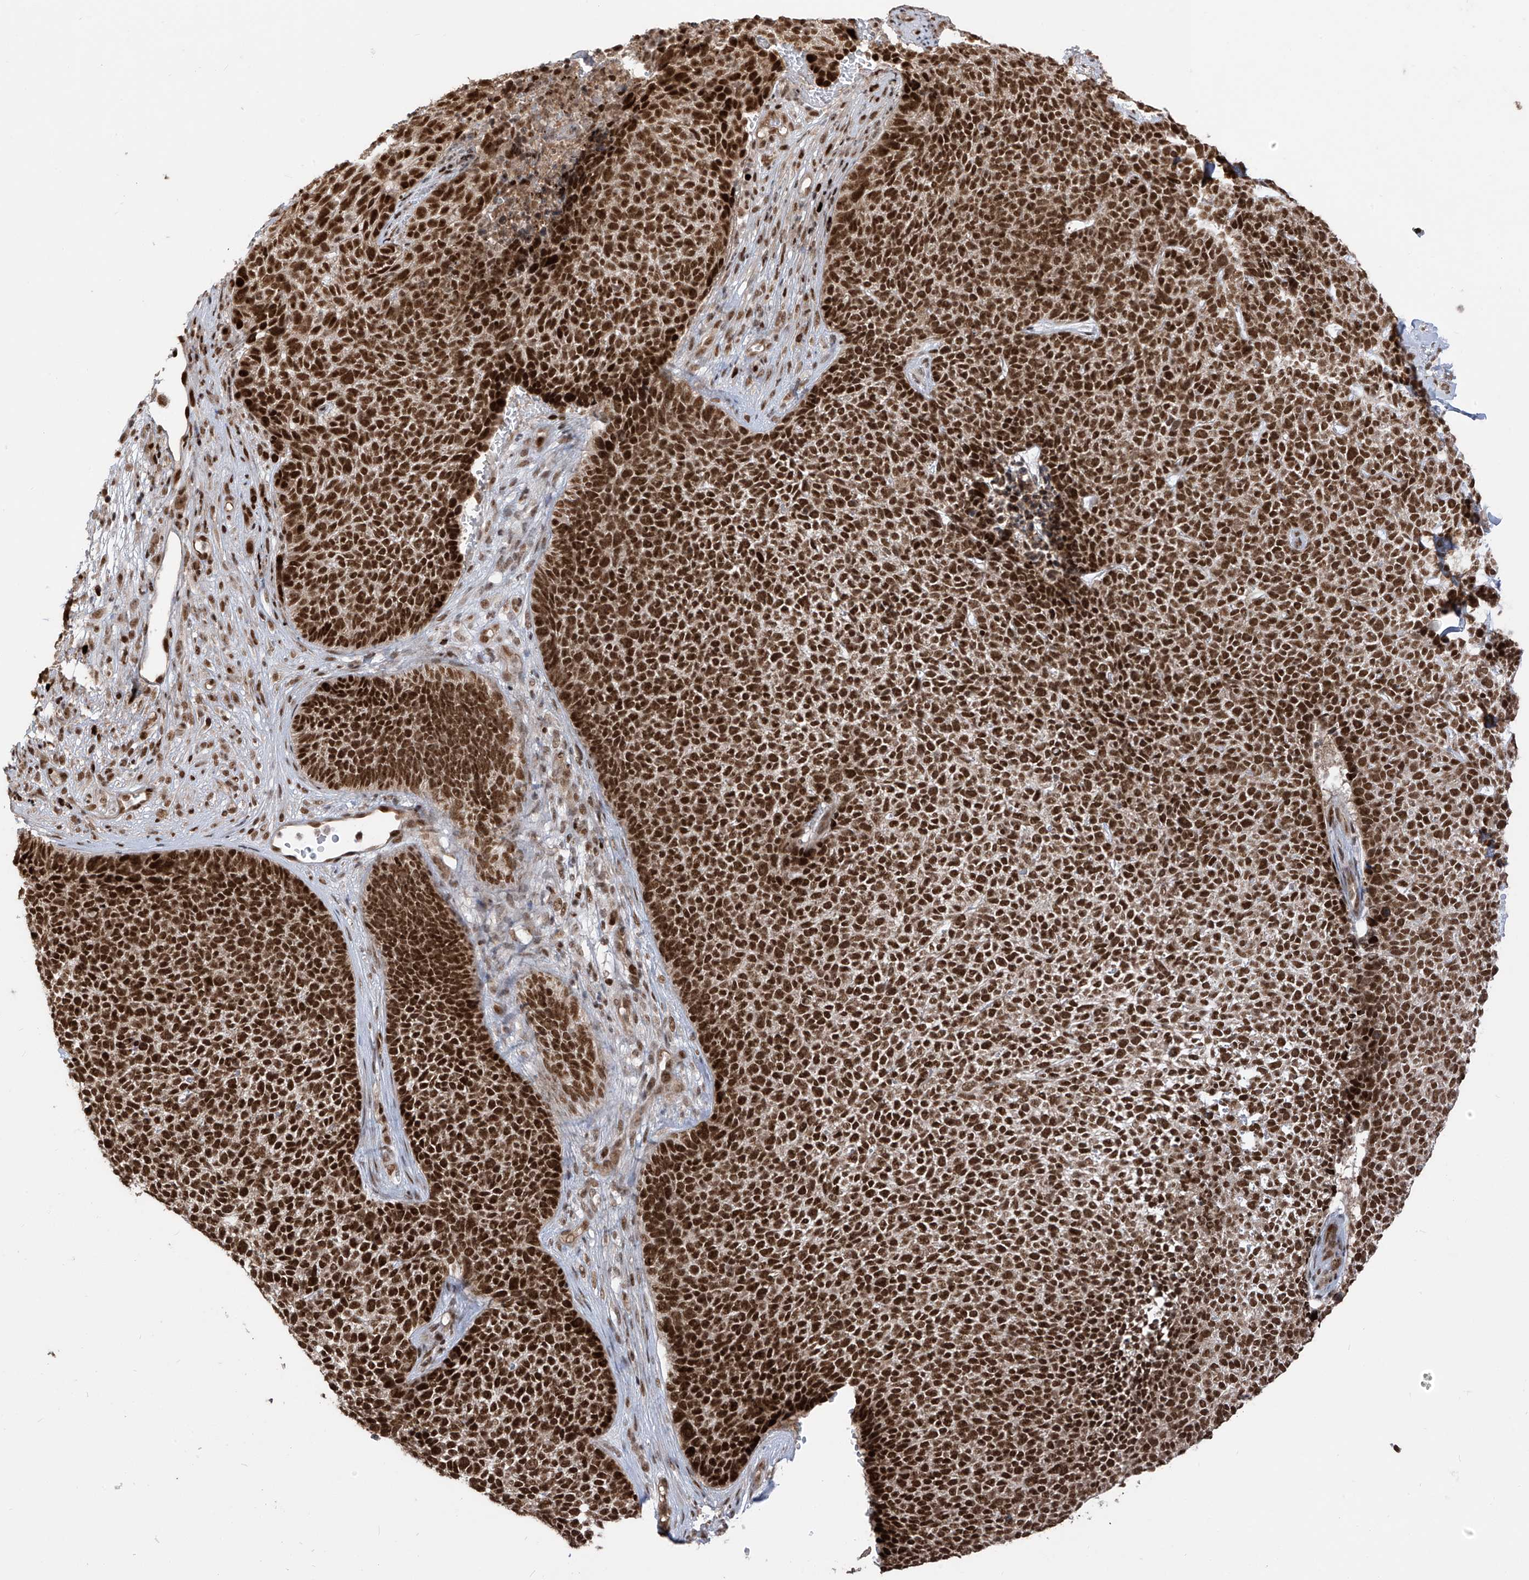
{"staining": {"intensity": "strong", "quantity": ">75%", "location": "nuclear"}, "tissue": "skin cancer", "cell_type": "Tumor cells", "image_type": "cancer", "snomed": [{"axis": "morphology", "description": "Basal cell carcinoma"}, {"axis": "topography", "description": "Skin"}], "caption": "This image displays skin cancer stained with immunohistochemistry (IHC) to label a protein in brown. The nuclear of tumor cells show strong positivity for the protein. Nuclei are counter-stained blue.", "gene": "ARHGEF3", "patient": {"sex": "female", "age": 84}}